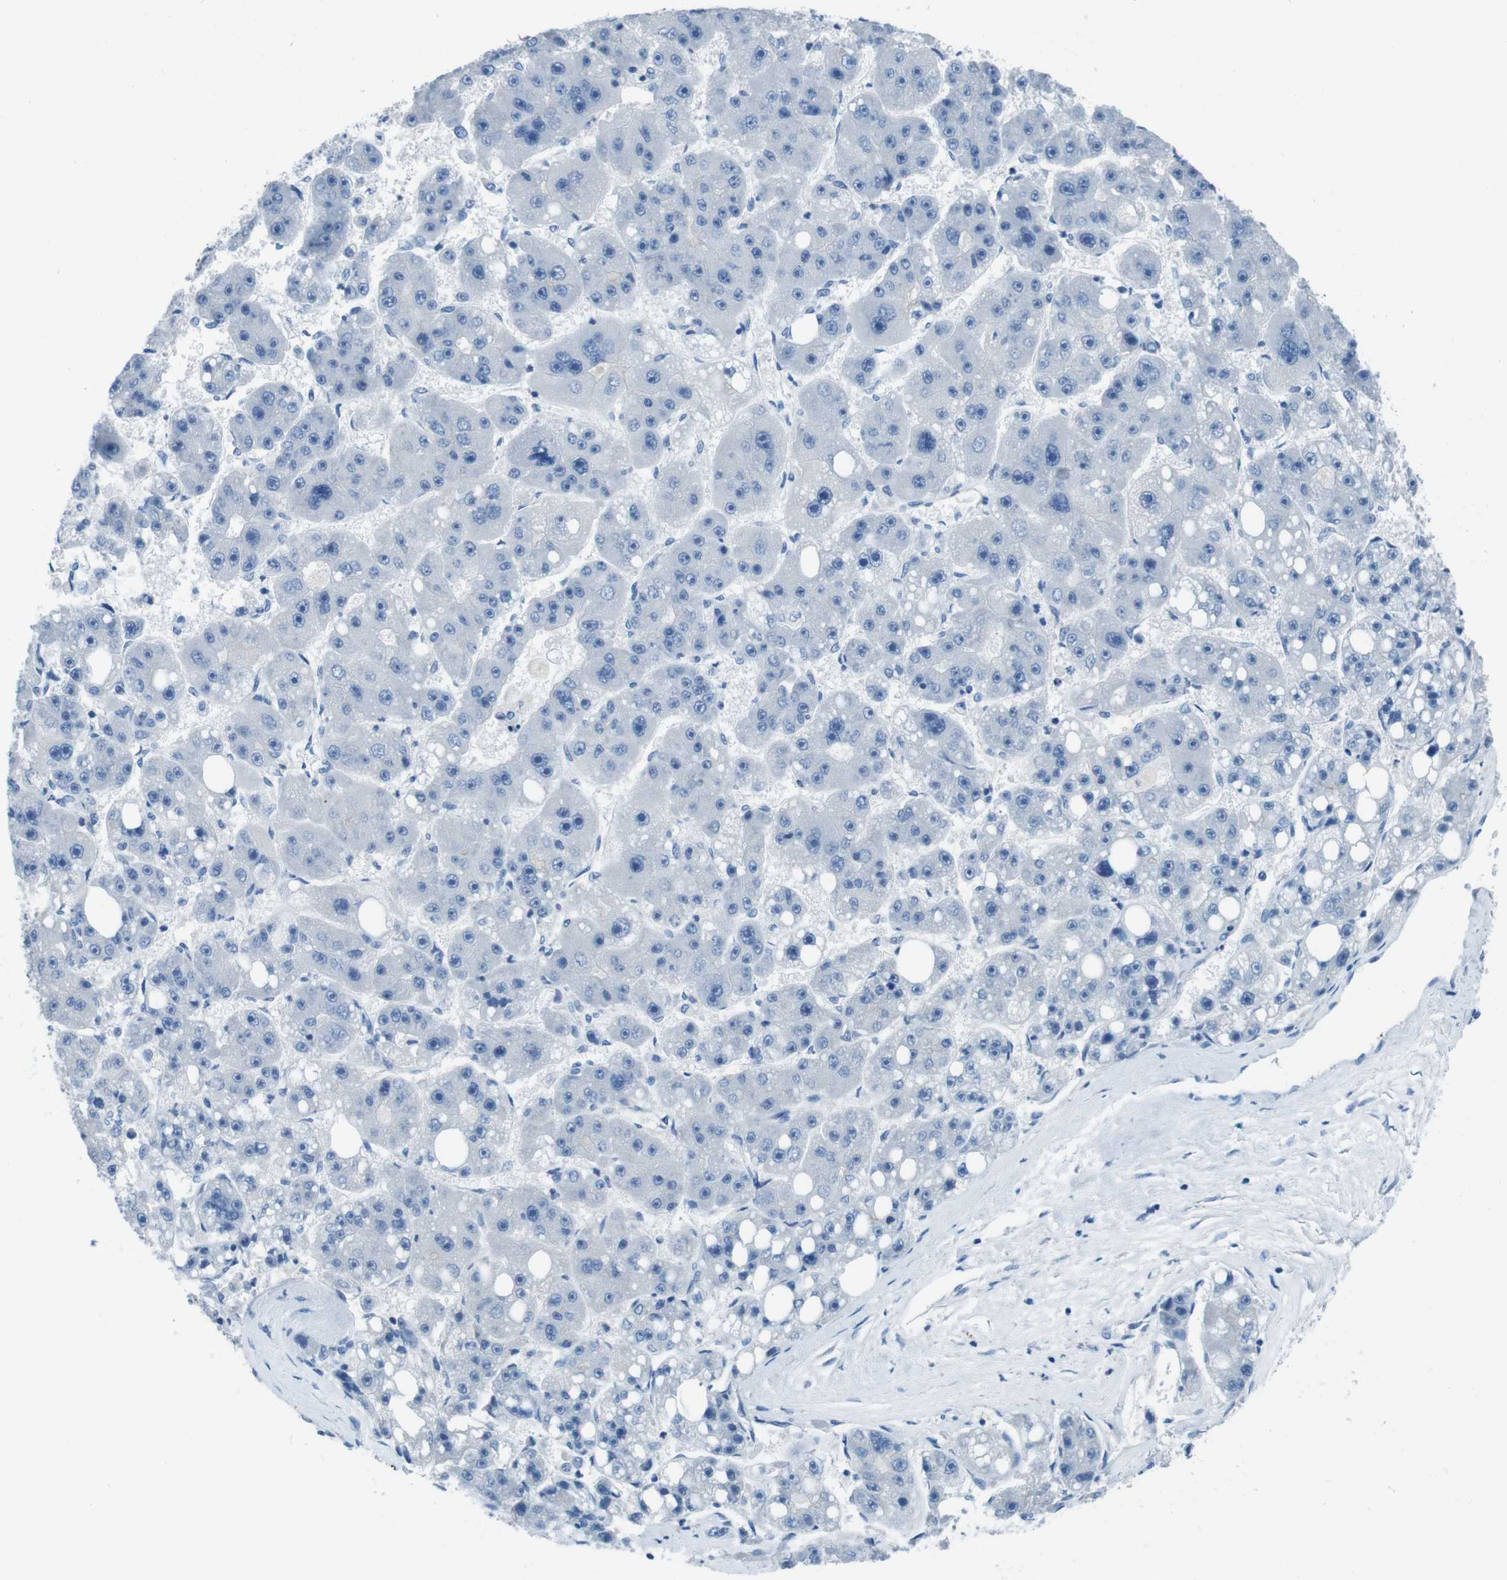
{"staining": {"intensity": "negative", "quantity": "none", "location": "none"}, "tissue": "liver cancer", "cell_type": "Tumor cells", "image_type": "cancer", "snomed": [{"axis": "morphology", "description": "Carcinoma, Hepatocellular, NOS"}, {"axis": "topography", "description": "Liver"}], "caption": "Liver hepatocellular carcinoma was stained to show a protein in brown. There is no significant staining in tumor cells. The staining was performed using DAB to visualize the protein expression in brown, while the nuclei were stained in blue with hematoxylin (Magnification: 20x).", "gene": "NANOS2", "patient": {"sex": "female", "age": 61}}